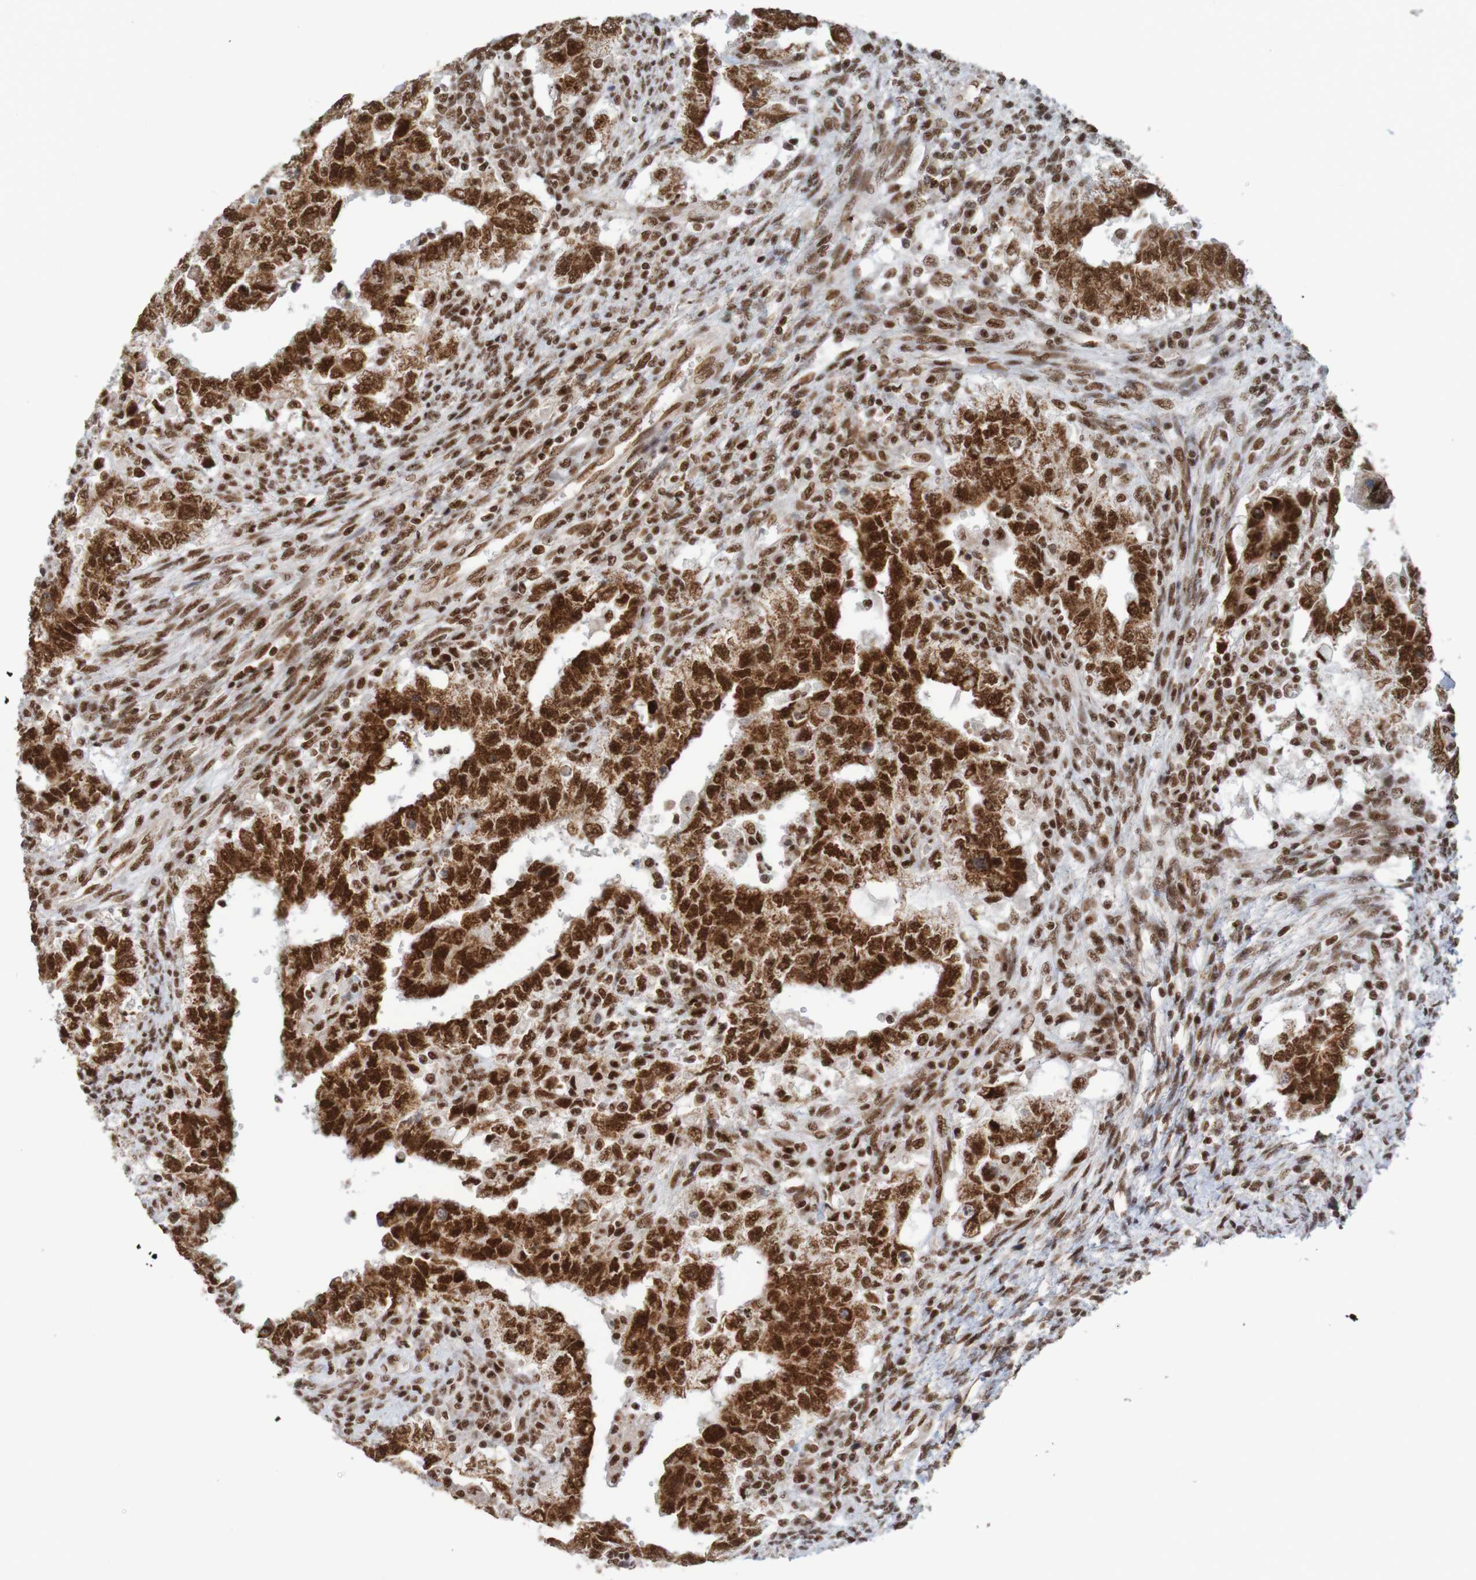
{"staining": {"intensity": "strong", "quantity": ">75%", "location": "nuclear"}, "tissue": "testis cancer", "cell_type": "Tumor cells", "image_type": "cancer", "snomed": [{"axis": "morphology", "description": "Carcinoma, Embryonal, NOS"}, {"axis": "topography", "description": "Testis"}], "caption": "An image of human testis embryonal carcinoma stained for a protein demonstrates strong nuclear brown staining in tumor cells. (DAB = brown stain, brightfield microscopy at high magnification).", "gene": "THRAP3", "patient": {"sex": "male", "age": 26}}